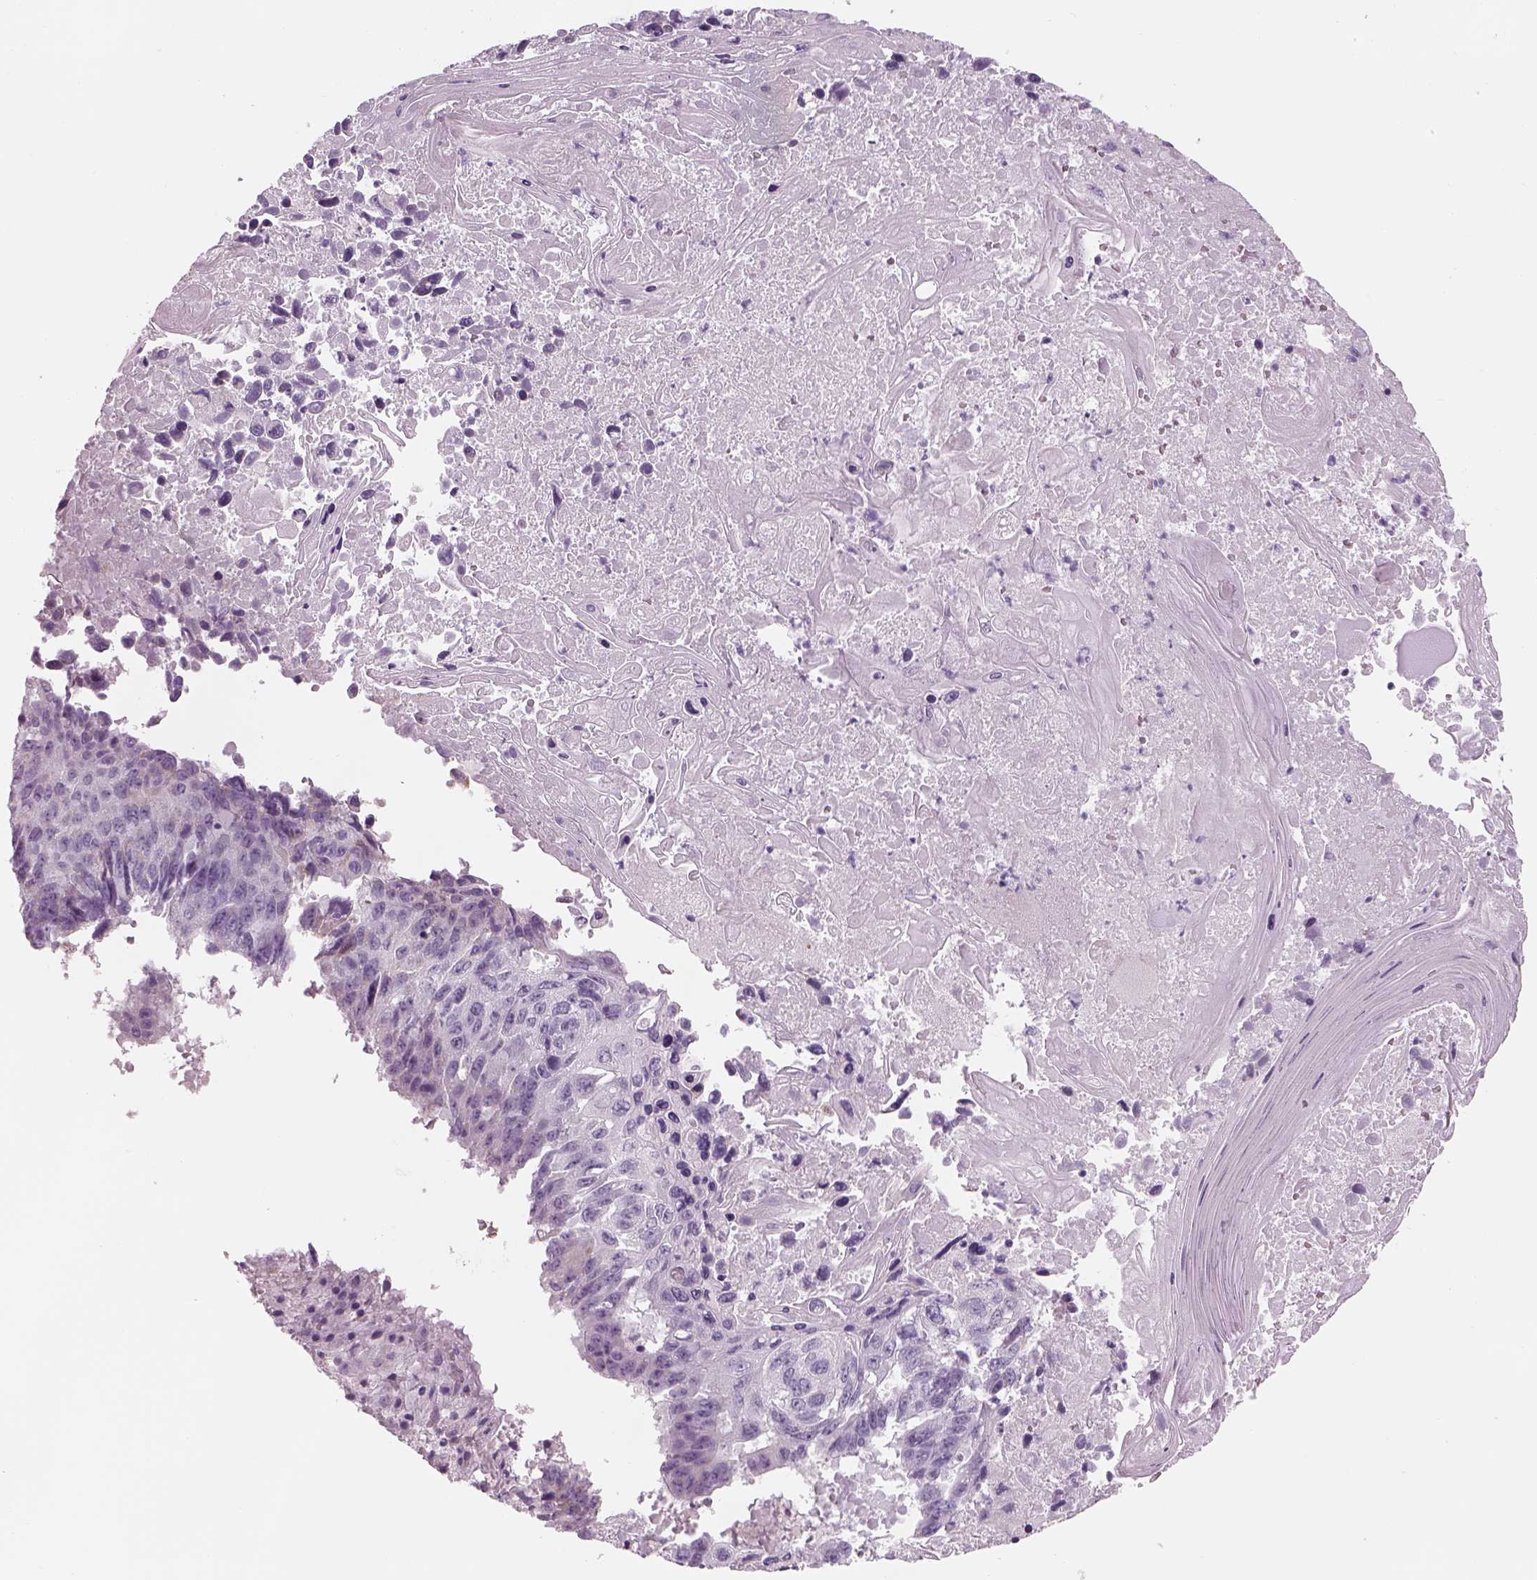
{"staining": {"intensity": "negative", "quantity": "none", "location": "none"}, "tissue": "lung cancer", "cell_type": "Tumor cells", "image_type": "cancer", "snomed": [{"axis": "morphology", "description": "Squamous cell carcinoma, NOS"}, {"axis": "topography", "description": "Lung"}], "caption": "Immunohistochemistry photomicrograph of lung cancer (squamous cell carcinoma) stained for a protein (brown), which shows no positivity in tumor cells.", "gene": "KCNMB4", "patient": {"sex": "male", "age": 73}}